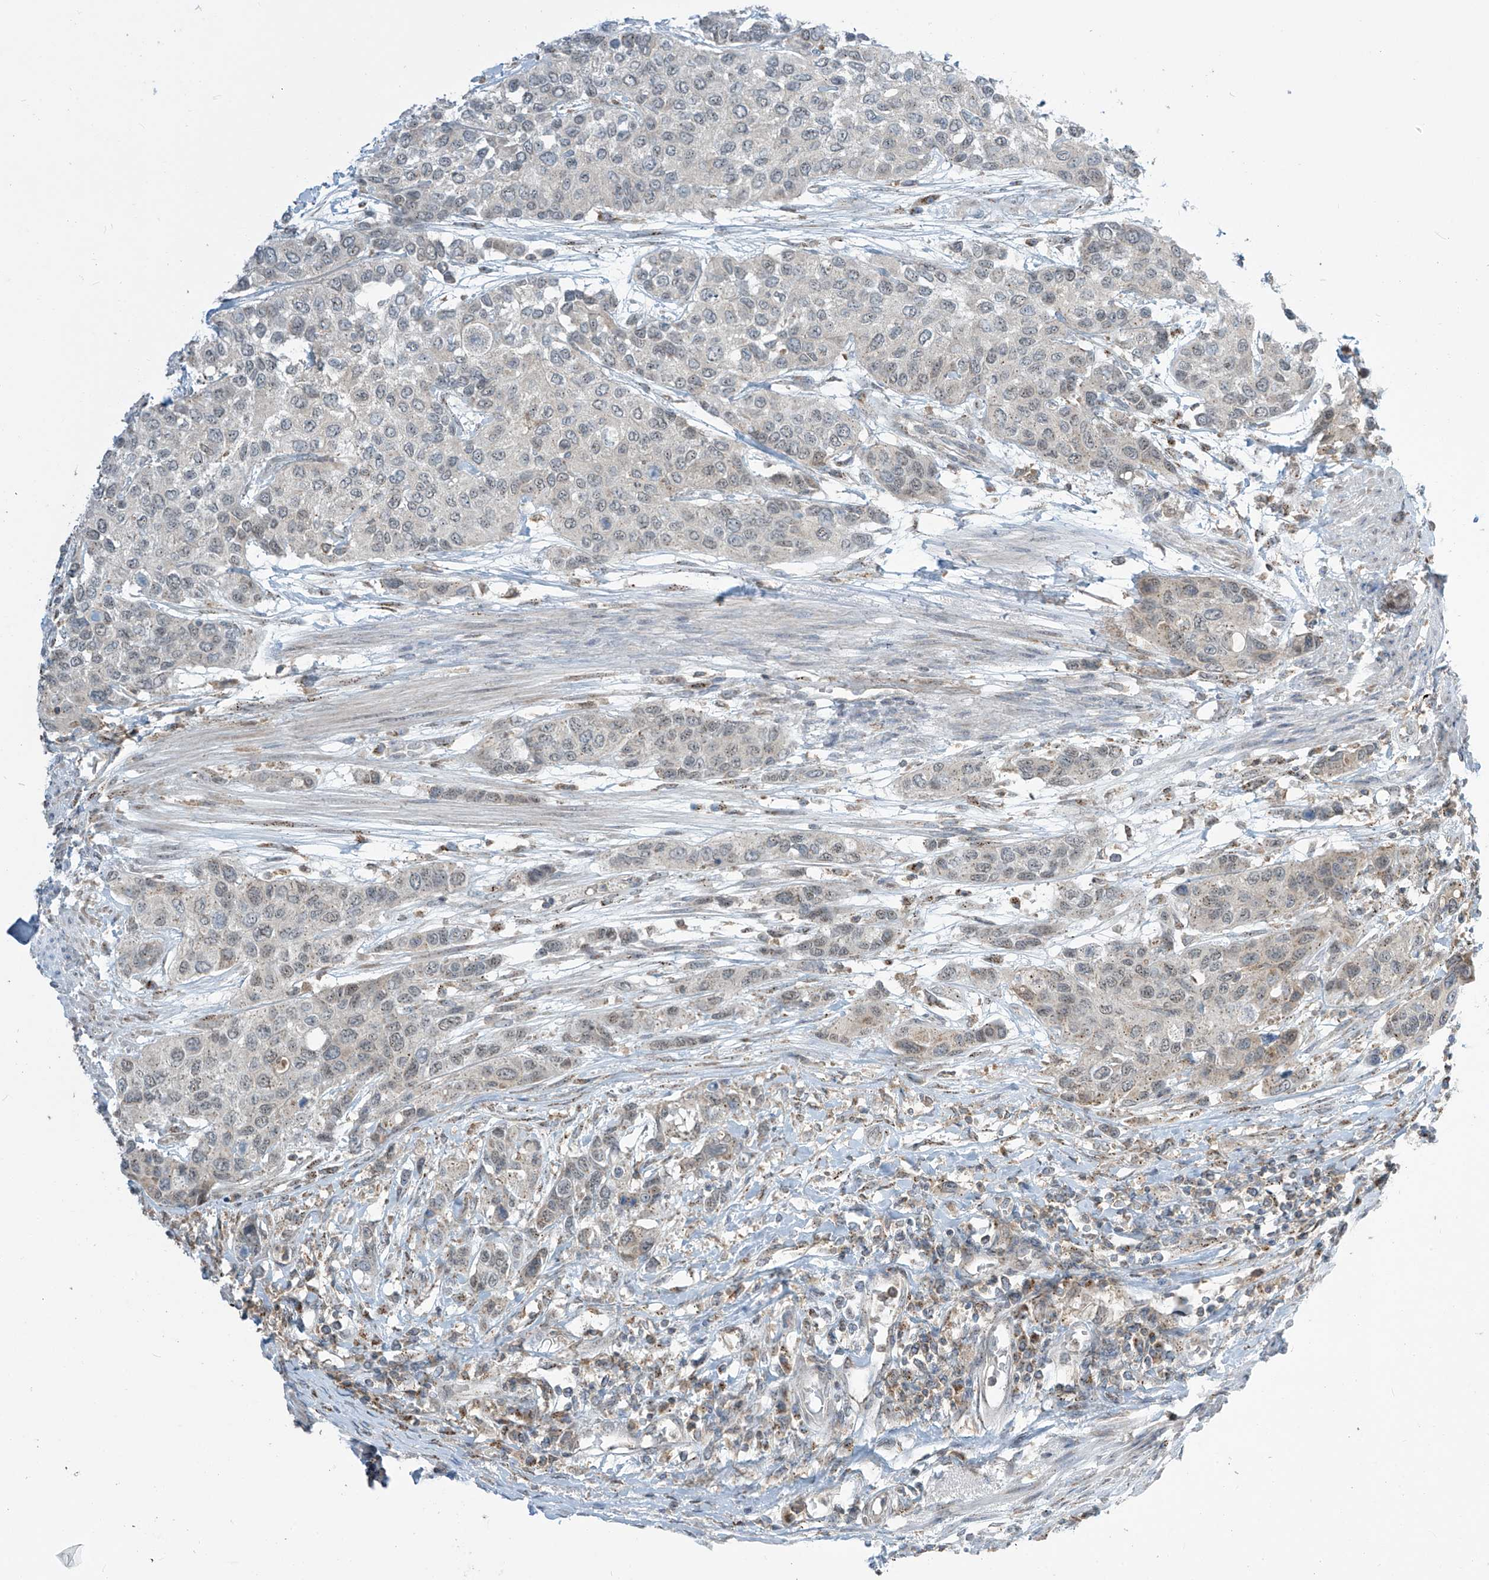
{"staining": {"intensity": "negative", "quantity": "none", "location": "none"}, "tissue": "urothelial cancer", "cell_type": "Tumor cells", "image_type": "cancer", "snomed": [{"axis": "morphology", "description": "Normal tissue, NOS"}, {"axis": "morphology", "description": "Urothelial carcinoma, High grade"}, {"axis": "topography", "description": "Vascular tissue"}, {"axis": "topography", "description": "Urinary bladder"}], "caption": "Tumor cells show no significant protein staining in urothelial carcinoma (high-grade).", "gene": "PARVG", "patient": {"sex": "female", "age": 56}}